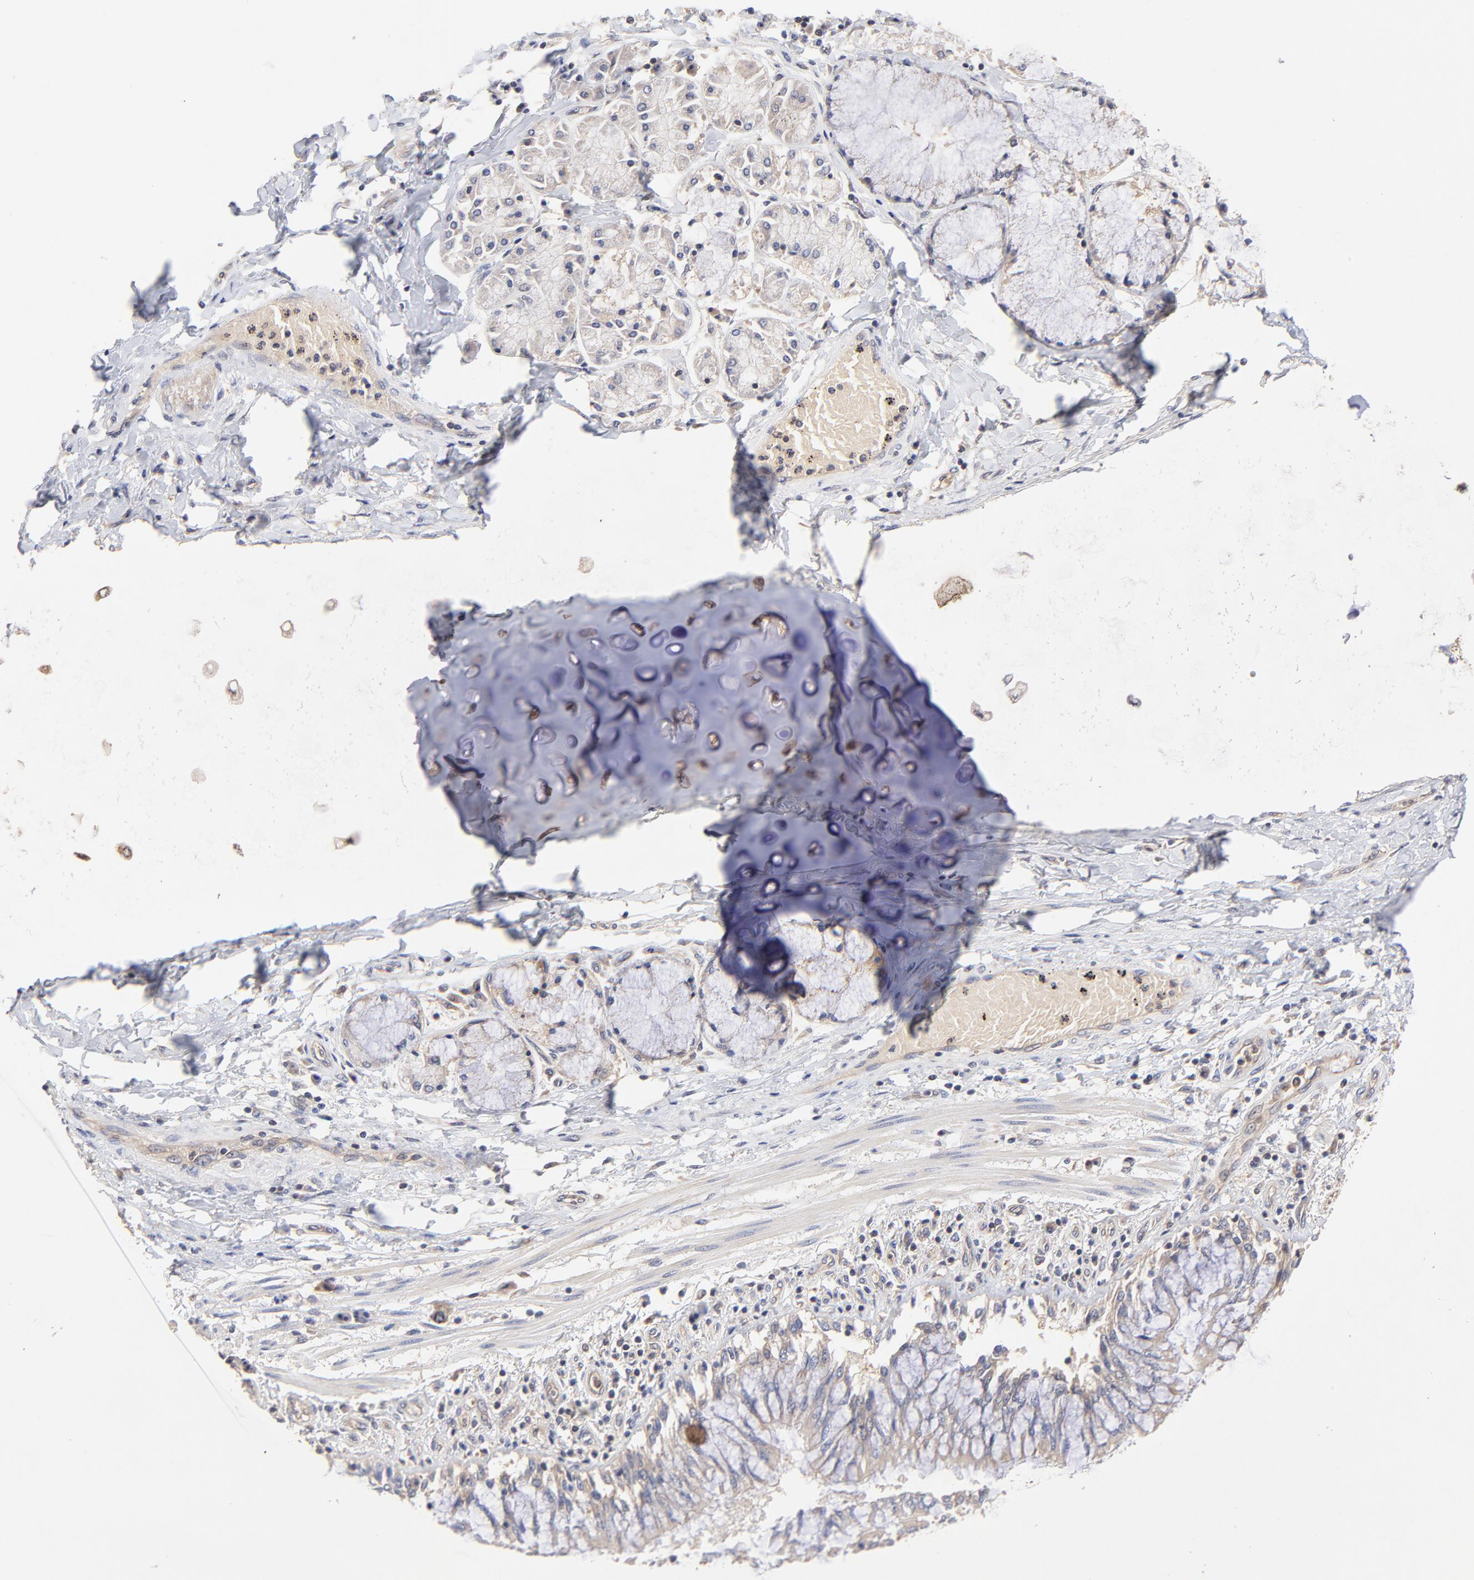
{"staining": {"intensity": "weak", "quantity": "25%-75%", "location": "cytoplasmic/membranous"}, "tissue": "adipose tissue", "cell_type": "Adipocytes", "image_type": "normal", "snomed": [{"axis": "morphology", "description": "Normal tissue, NOS"}, {"axis": "morphology", "description": "Adenocarcinoma, NOS"}, {"axis": "topography", "description": "Cartilage tissue"}, {"axis": "topography", "description": "Lung"}], "caption": "High-magnification brightfield microscopy of unremarkable adipose tissue stained with DAB (3,3'-diaminobenzidine) (brown) and counterstained with hematoxylin (blue). adipocytes exhibit weak cytoplasmic/membranous positivity is identified in approximately25%-75% of cells.", "gene": "PCMT1", "patient": {"sex": "female", "age": 67}}